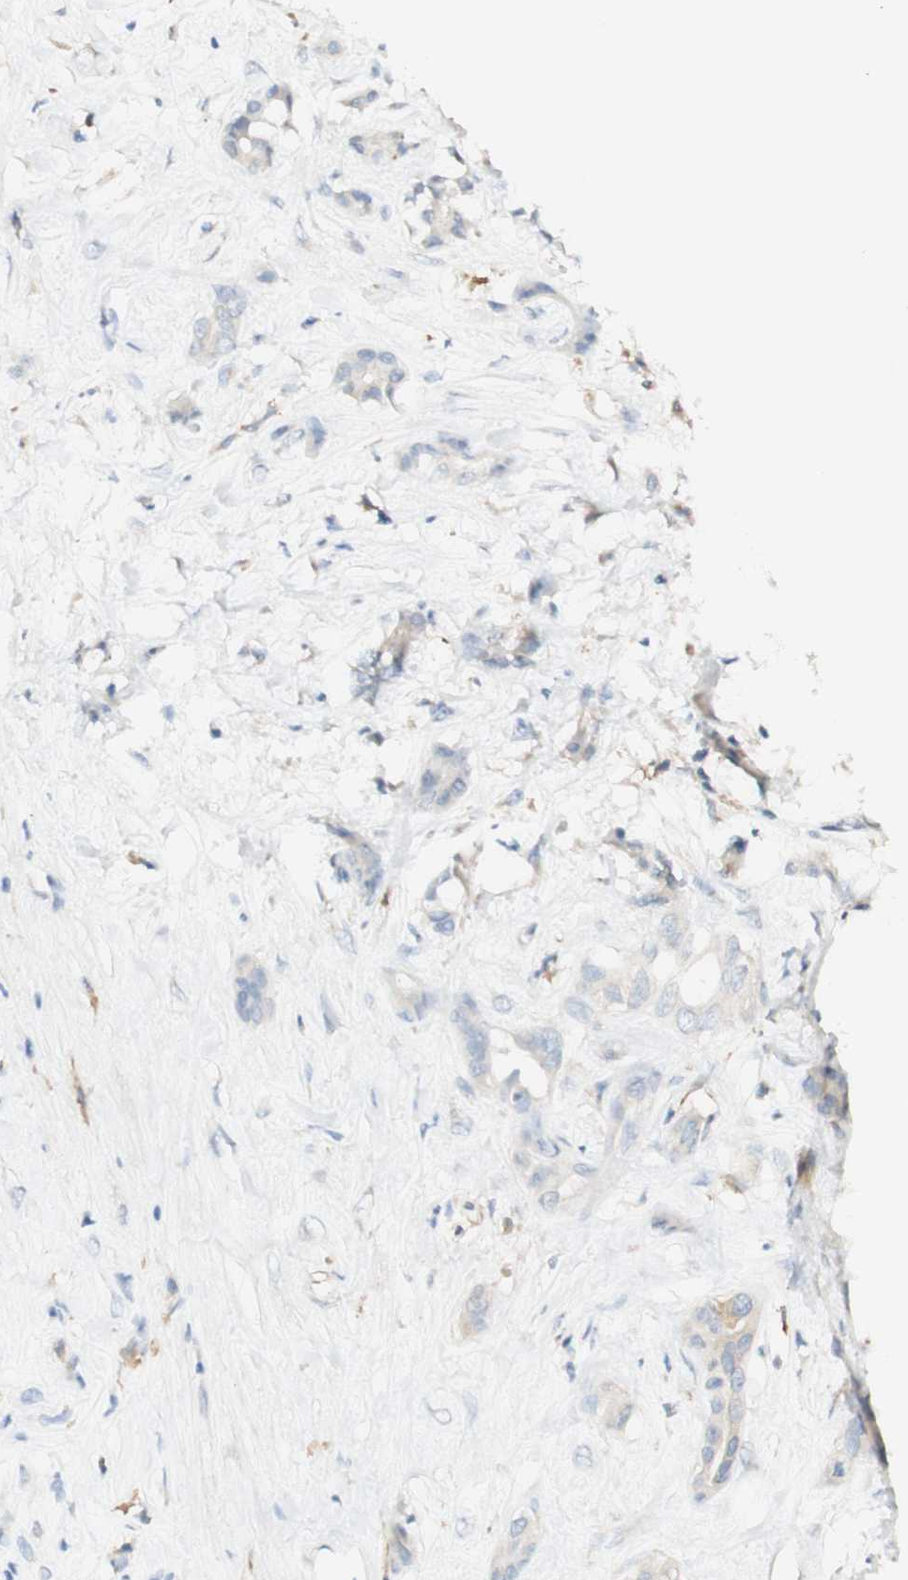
{"staining": {"intensity": "weak", "quantity": "<25%", "location": "cytoplasmic/membranous"}, "tissue": "pancreatic cancer", "cell_type": "Tumor cells", "image_type": "cancer", "snomed": [{"axis": "morphology", "description": "Adenocarcinoma, NOS"}, {"axis": "topography", "description": "Pancreas"}], "caption": "Pancreatic cancer was stained to show a protein in brown. There is no significant staining in tumor cells.", "gene": "FCGRT", "patient": {"sex": "male", "age": 41}}